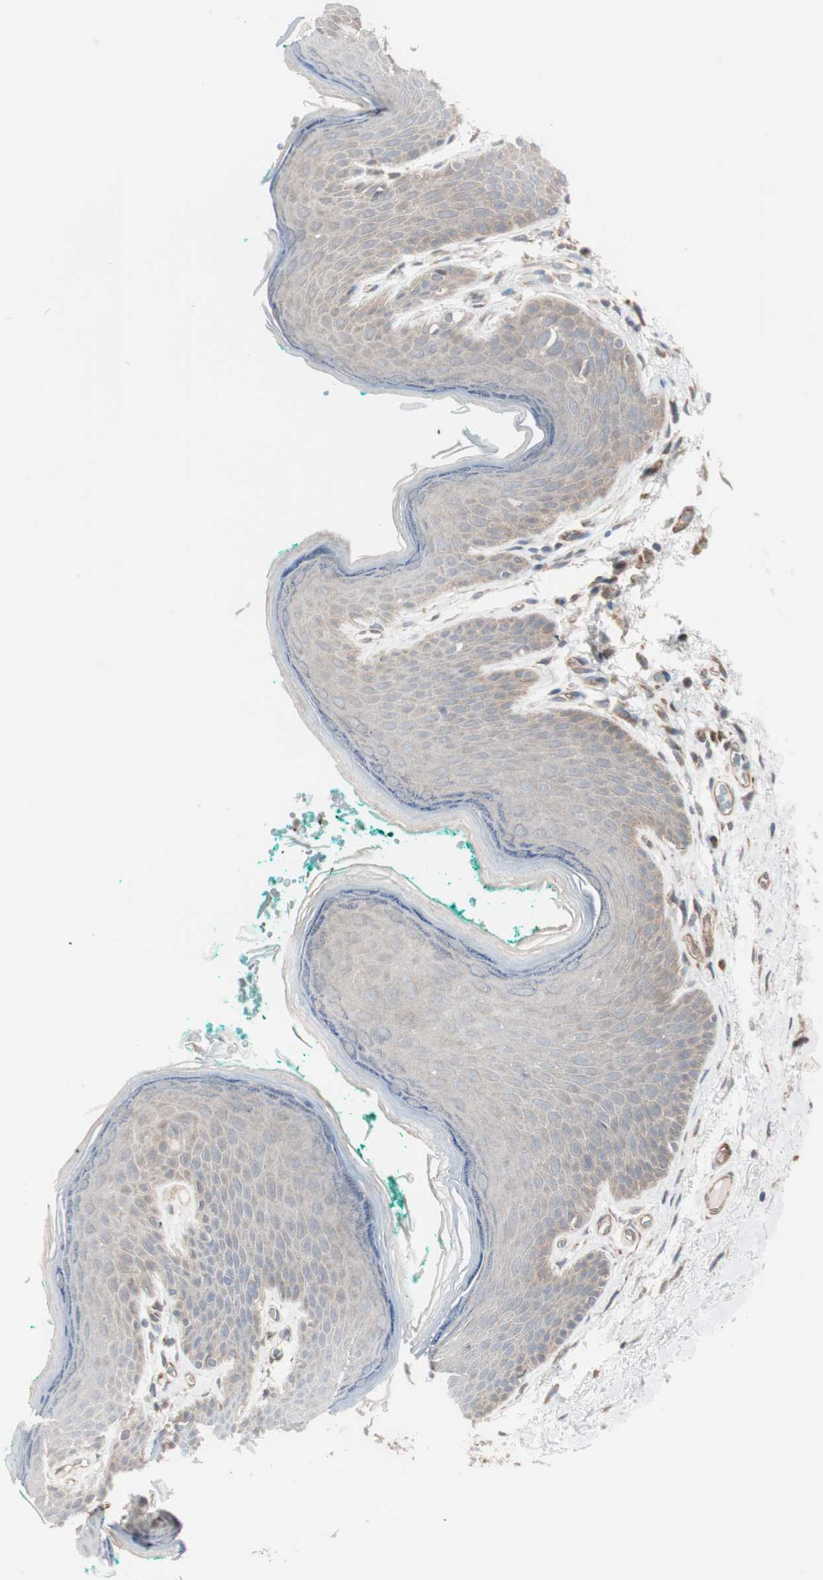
{"staining": {"intensity": "weak", "quantity": "25%-75%", "location": "cytoplasmic/membranous"}, "tissue": "skin", "cell_type": "Epidermal cells", "image_type": "normal", "snomed": [{"axis": "morphology", "description": "Normal tissue, NOS"}, {"axis": "topography", "description": "Anal"}], "caption": "Epidermal cells exhibit low levels of weak cytoplasmic/membranous staining in approximately 25%-75% of cells in benign human skin.", "gene": "ALG5", "patient": {"sex": "male", "age": 74}}